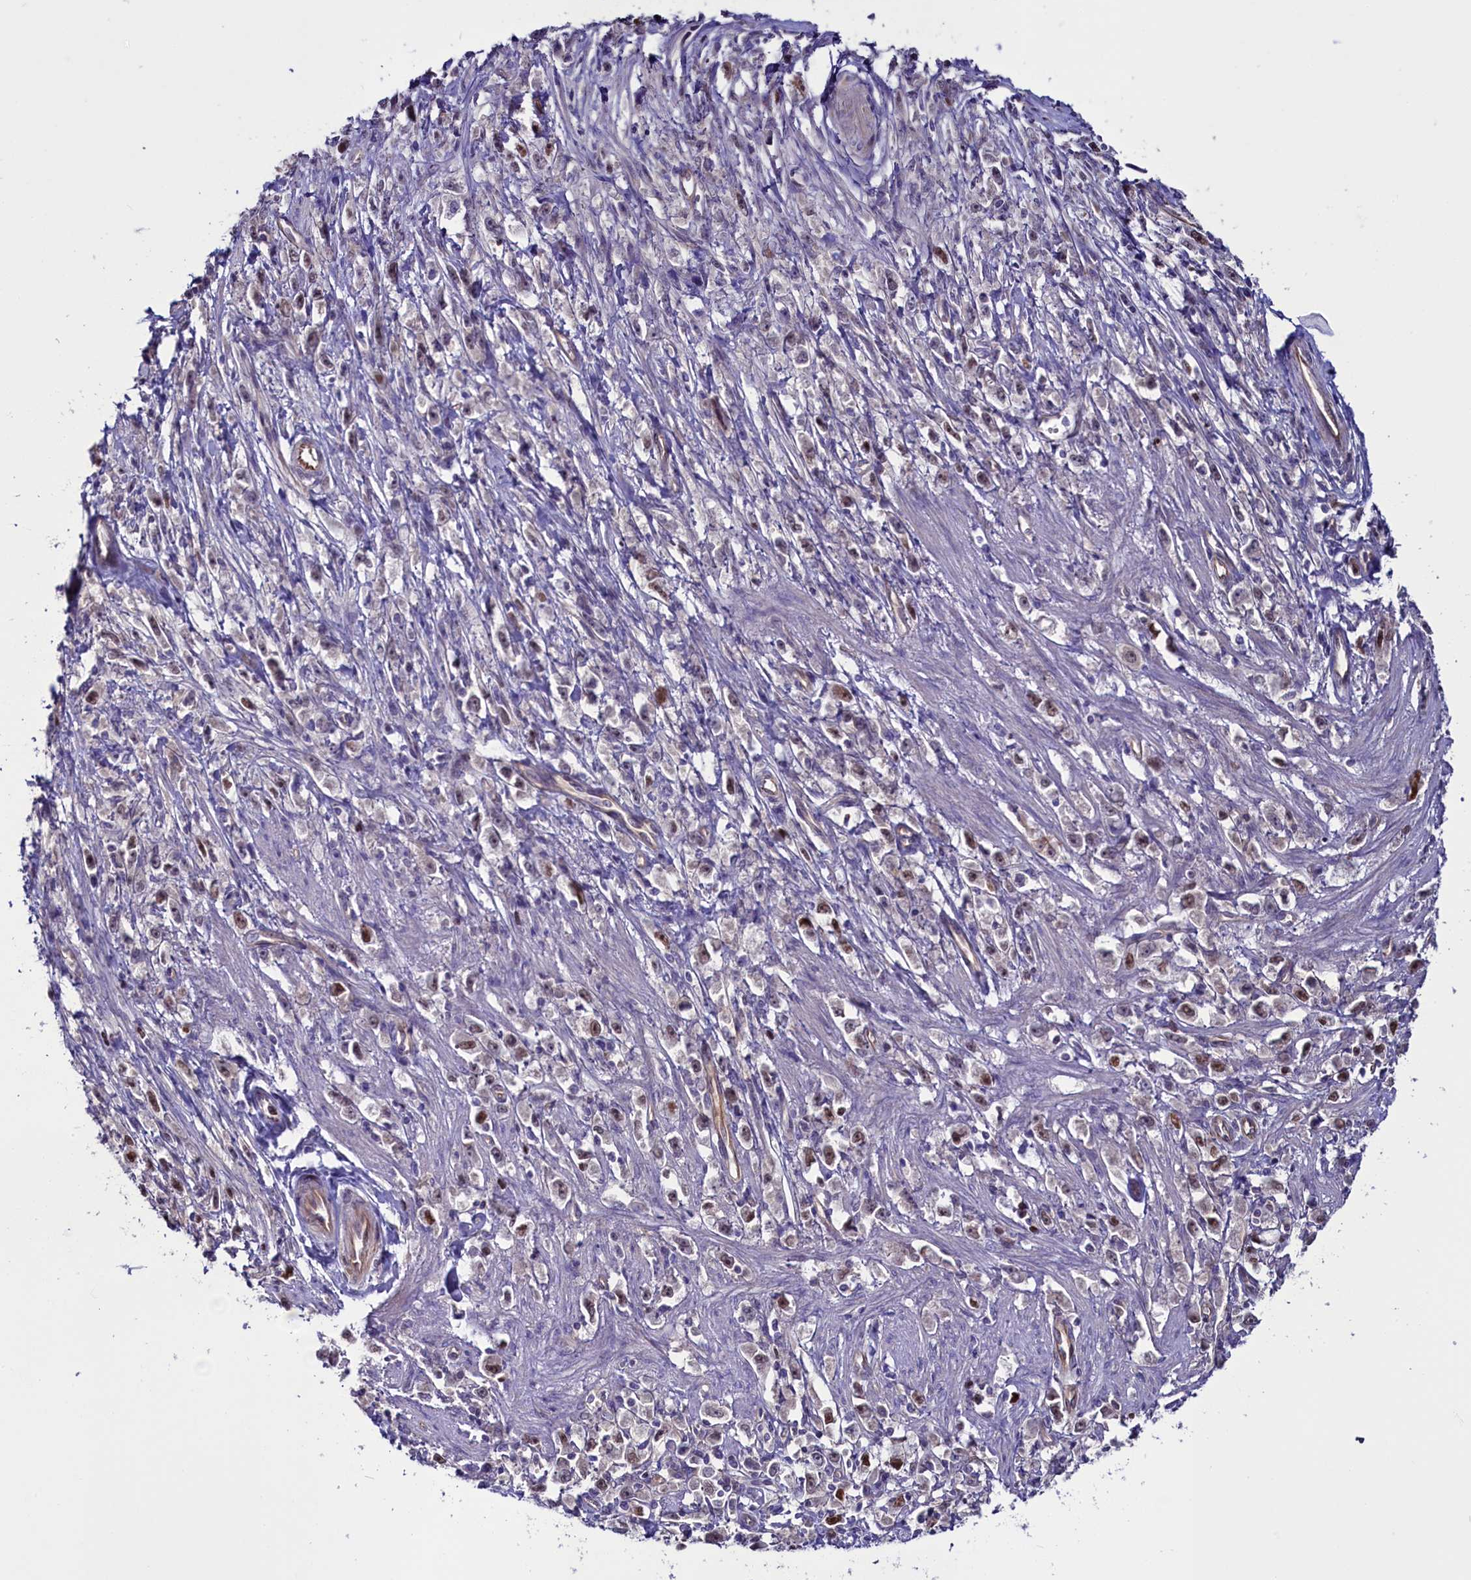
{"staining": {"intensity": "weak", "quantity": "<25%", "location": "nuclear"}, "tissue": "stomach cancer", "cell_type": "Tumor cells", "image_type": "cancer", "snomed": [{"axis": "morphology", "description": "Adenocarcinoma, NOS"}, {"axis": "topography", "description": "Stomach"}], "caption": "This is an immunohistochemistry (IHC) micrograph of human stomach cancer (adenocarcinoma). There is no staining in tumor cells.", "gene": "PDILT", "patient": {"sex": "female", "age": 59}}